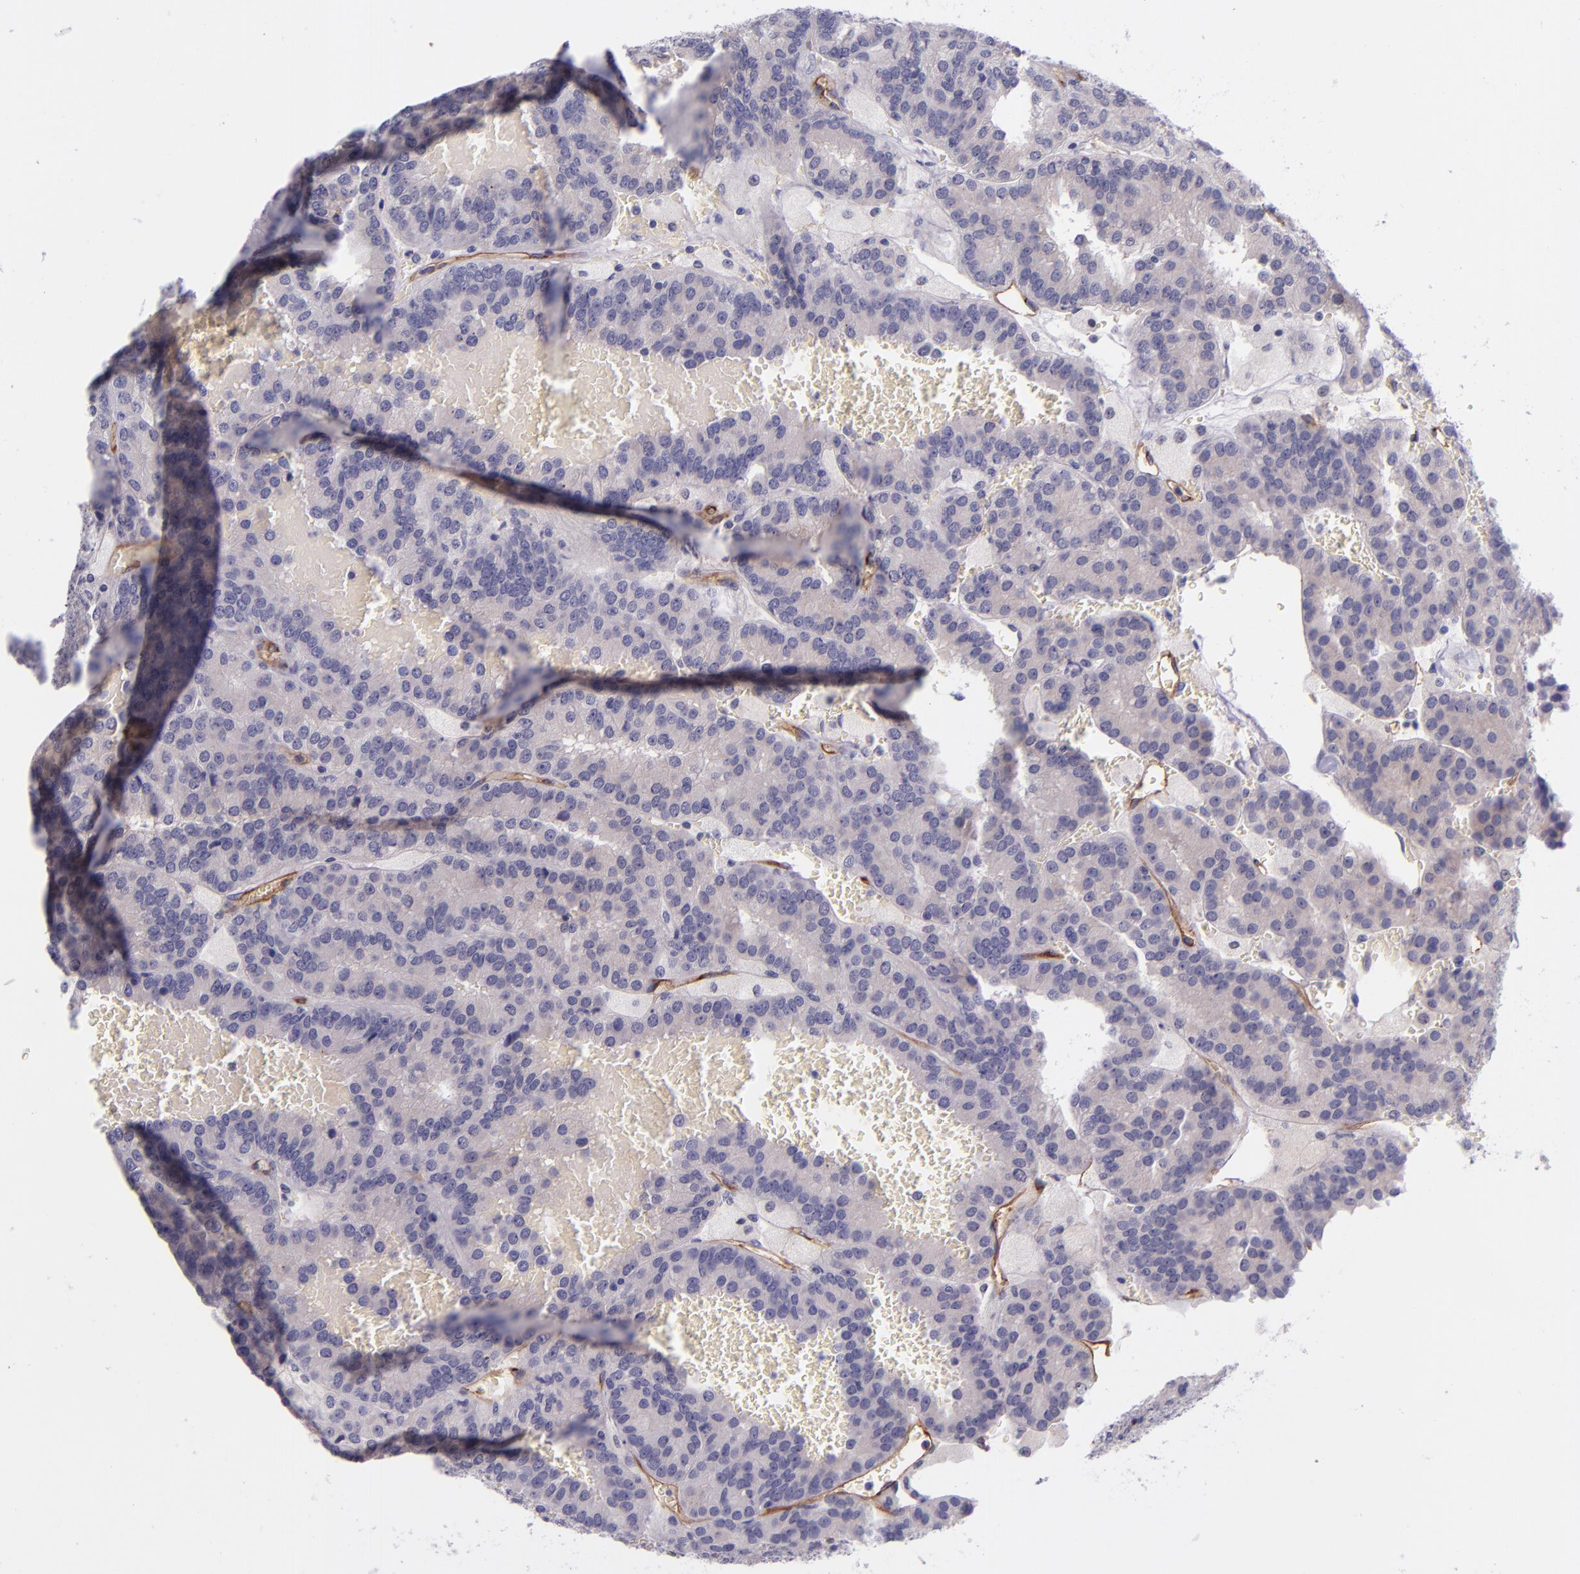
{"staining": {"intensity": "negative", "quantity": "none", "location": "none"}, "tissue": "renal cancer", "cell_type": "Tumor cells", "image_type": "cancer", "snomed": [{"axis": "morphology", "description": "Adenocarcinoma, NOS"}, {"axis": "topography", "description": "Kidney"}], "caption": "Tumor cells are negative for brown protein staining in renal adenocarcinoma. (DAB IHC visualized using brightfield microscopy, high magnification).", "gene": "NOS3", "patient": {"sex": "male", "age": 46}}